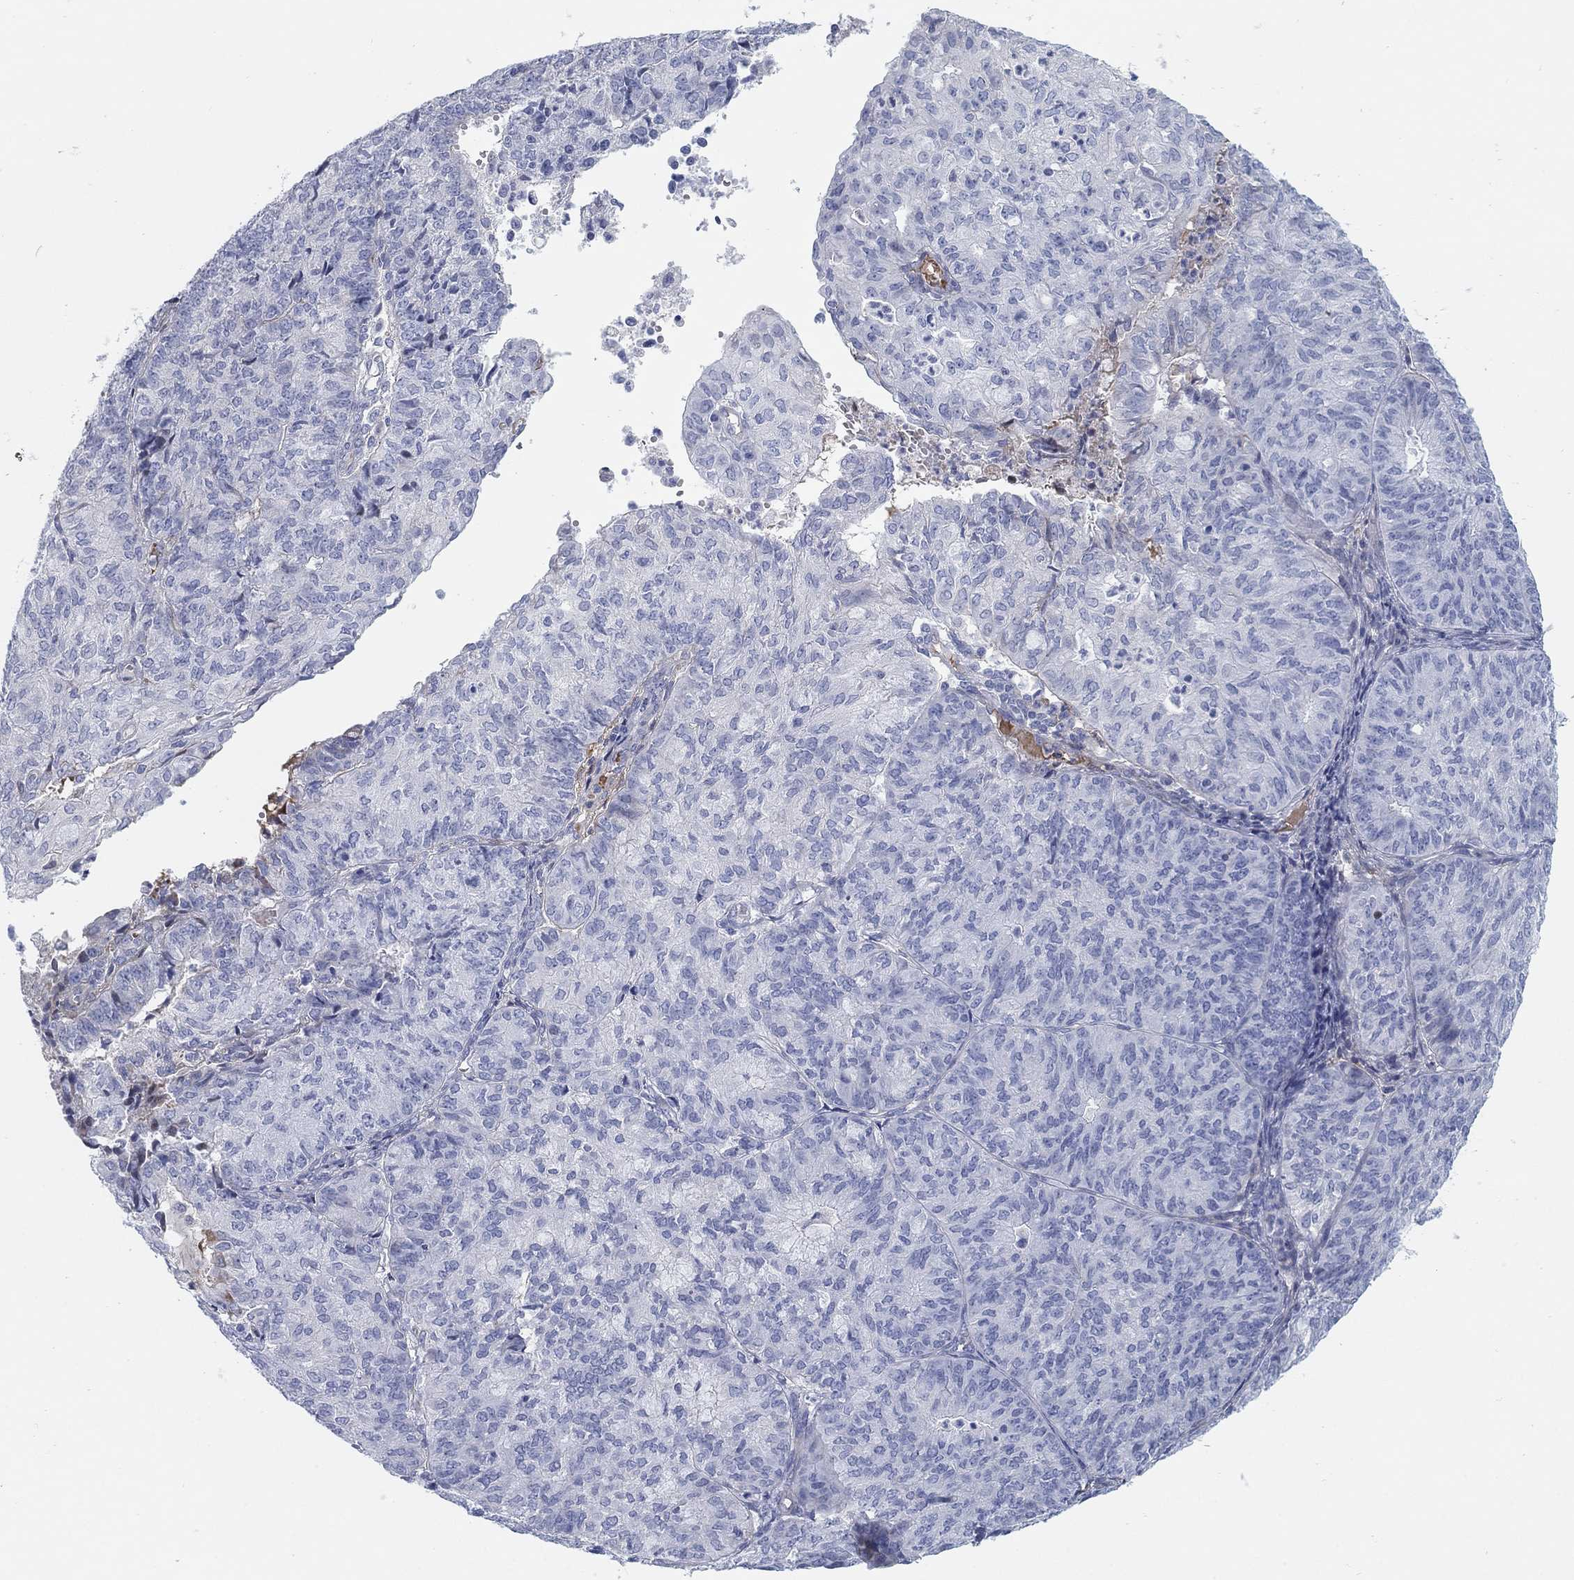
{"staining": {"intensity": "negative", "quantity": "none", "location": "none"}, "tissue": "endometrial cancer", "cell_type": "Tumor cells", "image_type": "cancer", "snomed": [{"axis": "morphology", "description": "Adenocarcinoma, NOS"}, {"axis": "topography", "description": "Endometrium"}], "caption": "Endometrial cancer was stained to show a protein in brown. There is no significant expression in tumor cells.", "gene": "HEATR4", "patient": {"sex": "female", "age": 82}}